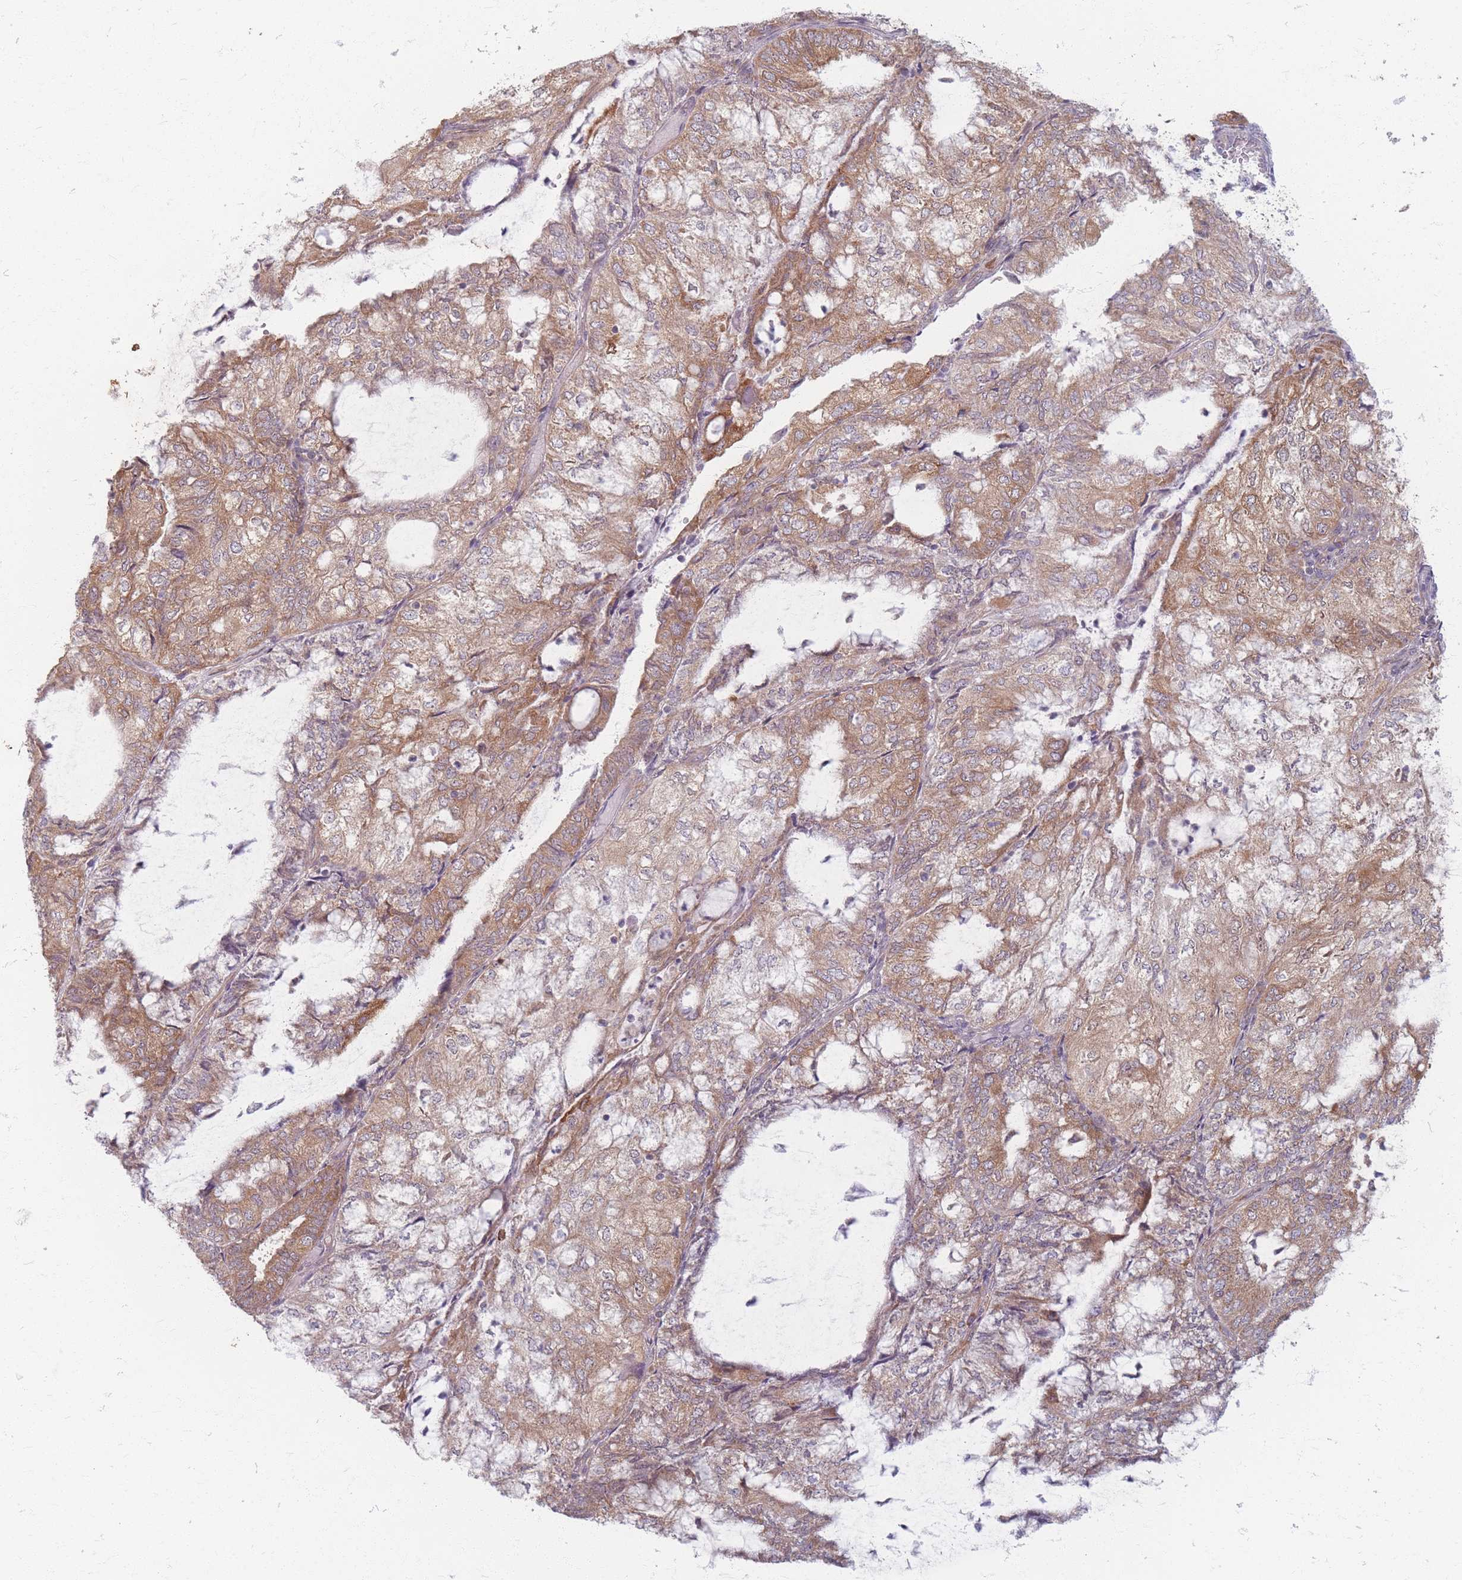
{"staining": {"intensity": "moderate", "quantity": ">75%", "location": "cytoplasmic/membranous"}, "tissue": "endometrial cancer", "cell_type": "Tumor cells", "image_type": "cancer", "snomed": [{"axis": "morphology", "description": "Adenocarcinoma, NOS"}, {"axis": "topography", "description": "Endometrium"}], "caption": "Protein expression analysis of human endometrial cancer reveals moderate cytoplasmic/membranous staining in approximately >75% of tumor cells.", "gene": "SMIM14", "patient": {"sex": "female", "age": 81}}